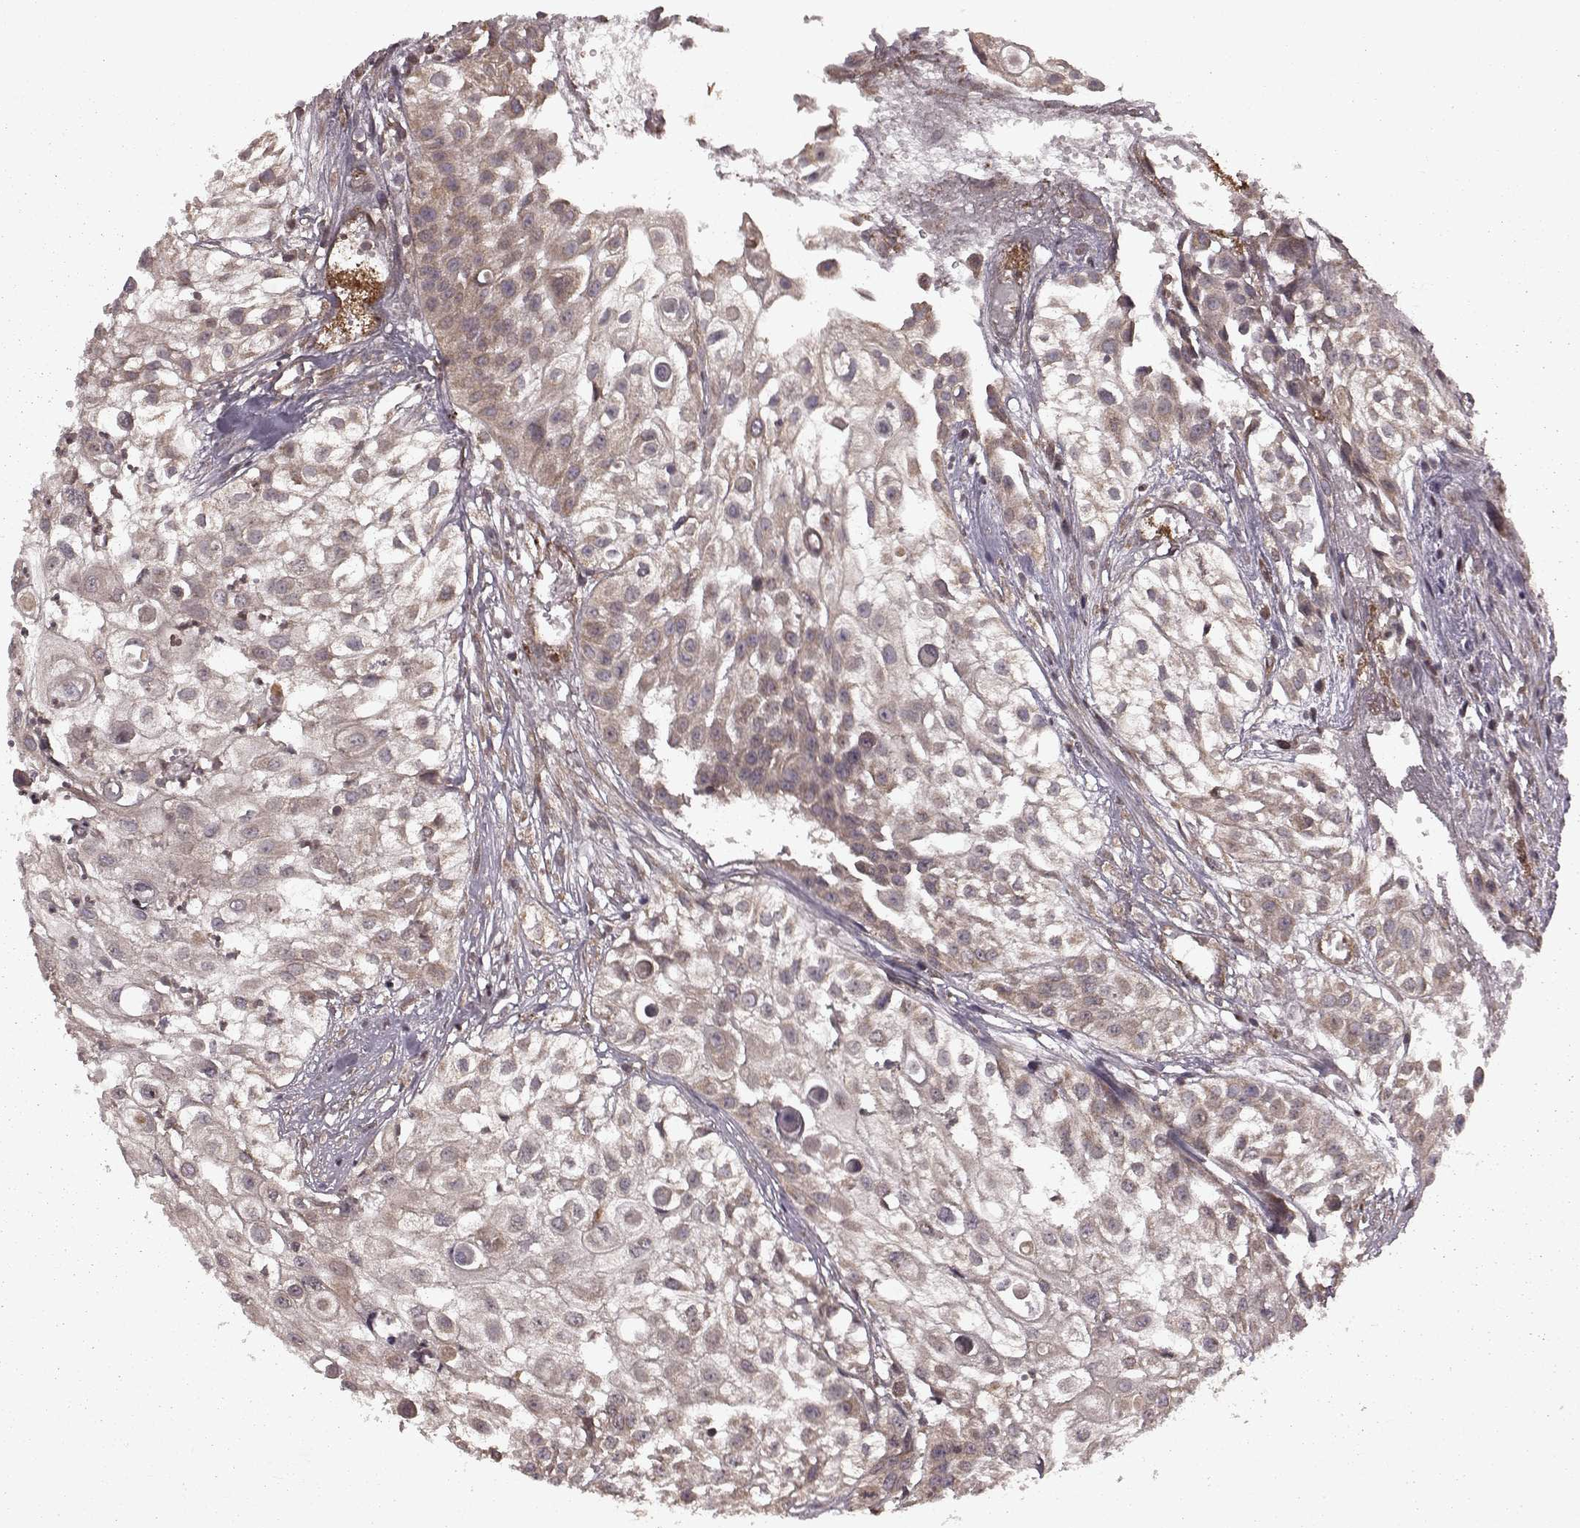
{"staining": {"intensity": "weak", "quantity": ">75%", "location": "cytoplasmic/membranous"}, "tissue": "urothelial cancer", "cell_type": "Tumor cells", "image_type": "cancer", "snomed": [{"axis": "morphology", "description": "Urothelial carcinoma, High grade"}, {"axis": "topography", "description": "Urinary bladder"}], "caption": "Protein analysis of urothelial cancer tissue shows weak cytoplasmic/membranous expression in approximately >75% of tumor cells.", "gene": "AGPAT1", "patient": {"sex": "female", "age": 79}}